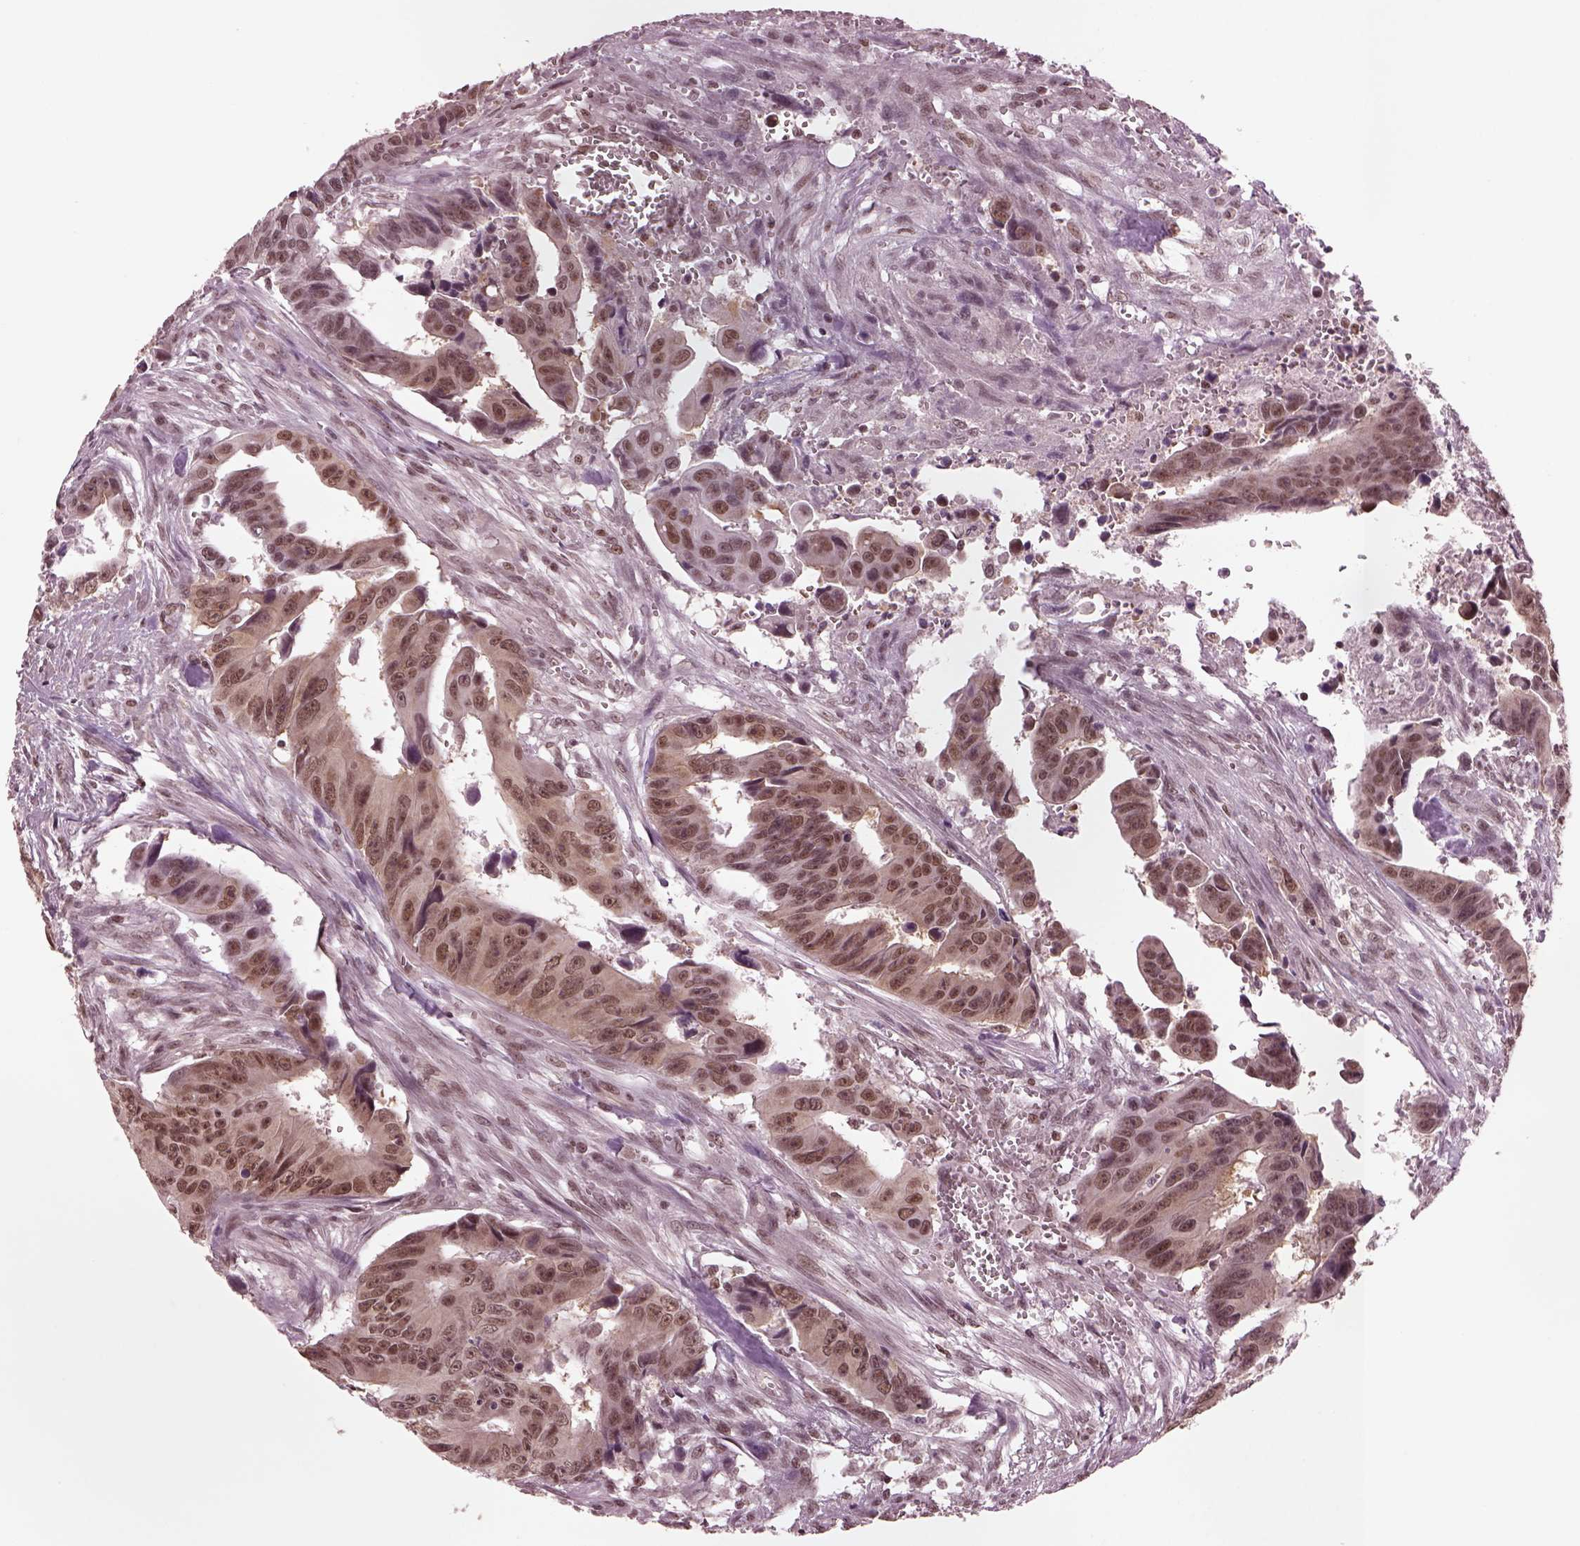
{"staining": {"intensity": "moderate", "quantity": "<25%", "location": "cytoplasmic/membranous,nuclear"}, "tissue": "colorectal cancer", "cell_type": "Tumor cells", "image_type": "cancer", "snomed": [{"axis": "morphology", "description": "Adenocarcinoma, NOS"}, {"axis": "topography", "description": "Colon"}], "caption": "A brown stain shows moderate cytoplasmic/membranous and nuclear staining of a protein in human adenocarcinoma (colorectal) tumor cells.", "gene": "RUVBL2", "patient": {"sex": "female", "age": 87}}